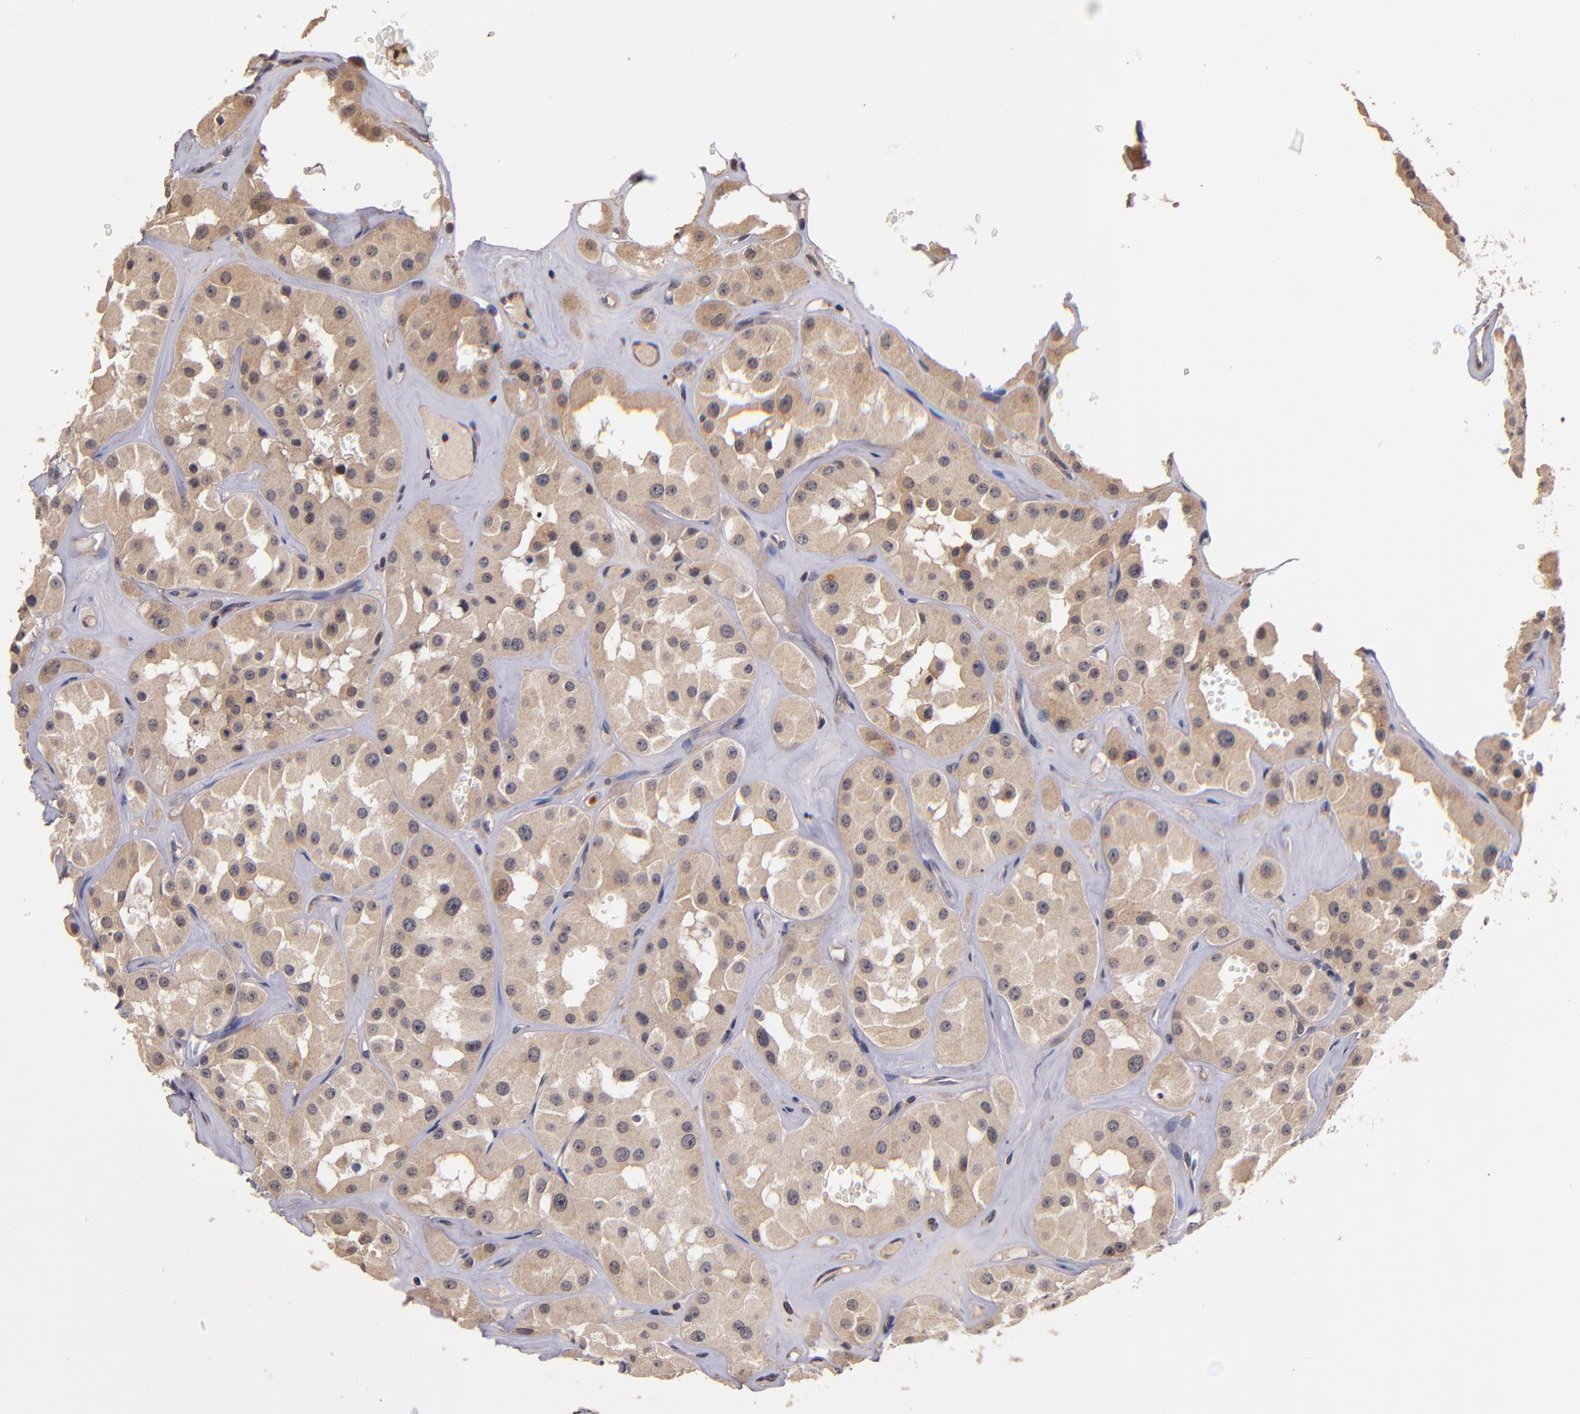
{"staining": {"intensity": "weak", "quantity": ">75%", "location": "cytoplasmic/membranous"}, "tissue": "renal cancer", "cell_type": "Tumor cells", "image_type": "cancer", "snomed": [{"axis": "morphology", "description": "Adenocarcinoma, uncertain malignant potential"}, {"axis": "topography", "description": "Kidney"}], "caption": "Immunohistochemical staining of human renal adenocarcinoma,  uncertain malignant potential shows weak cytoplasmic/membranous protein expression in about >75% of tumor cells.", "gene": "TTLL12", "patient": {"sex": "male", "age": 63}}